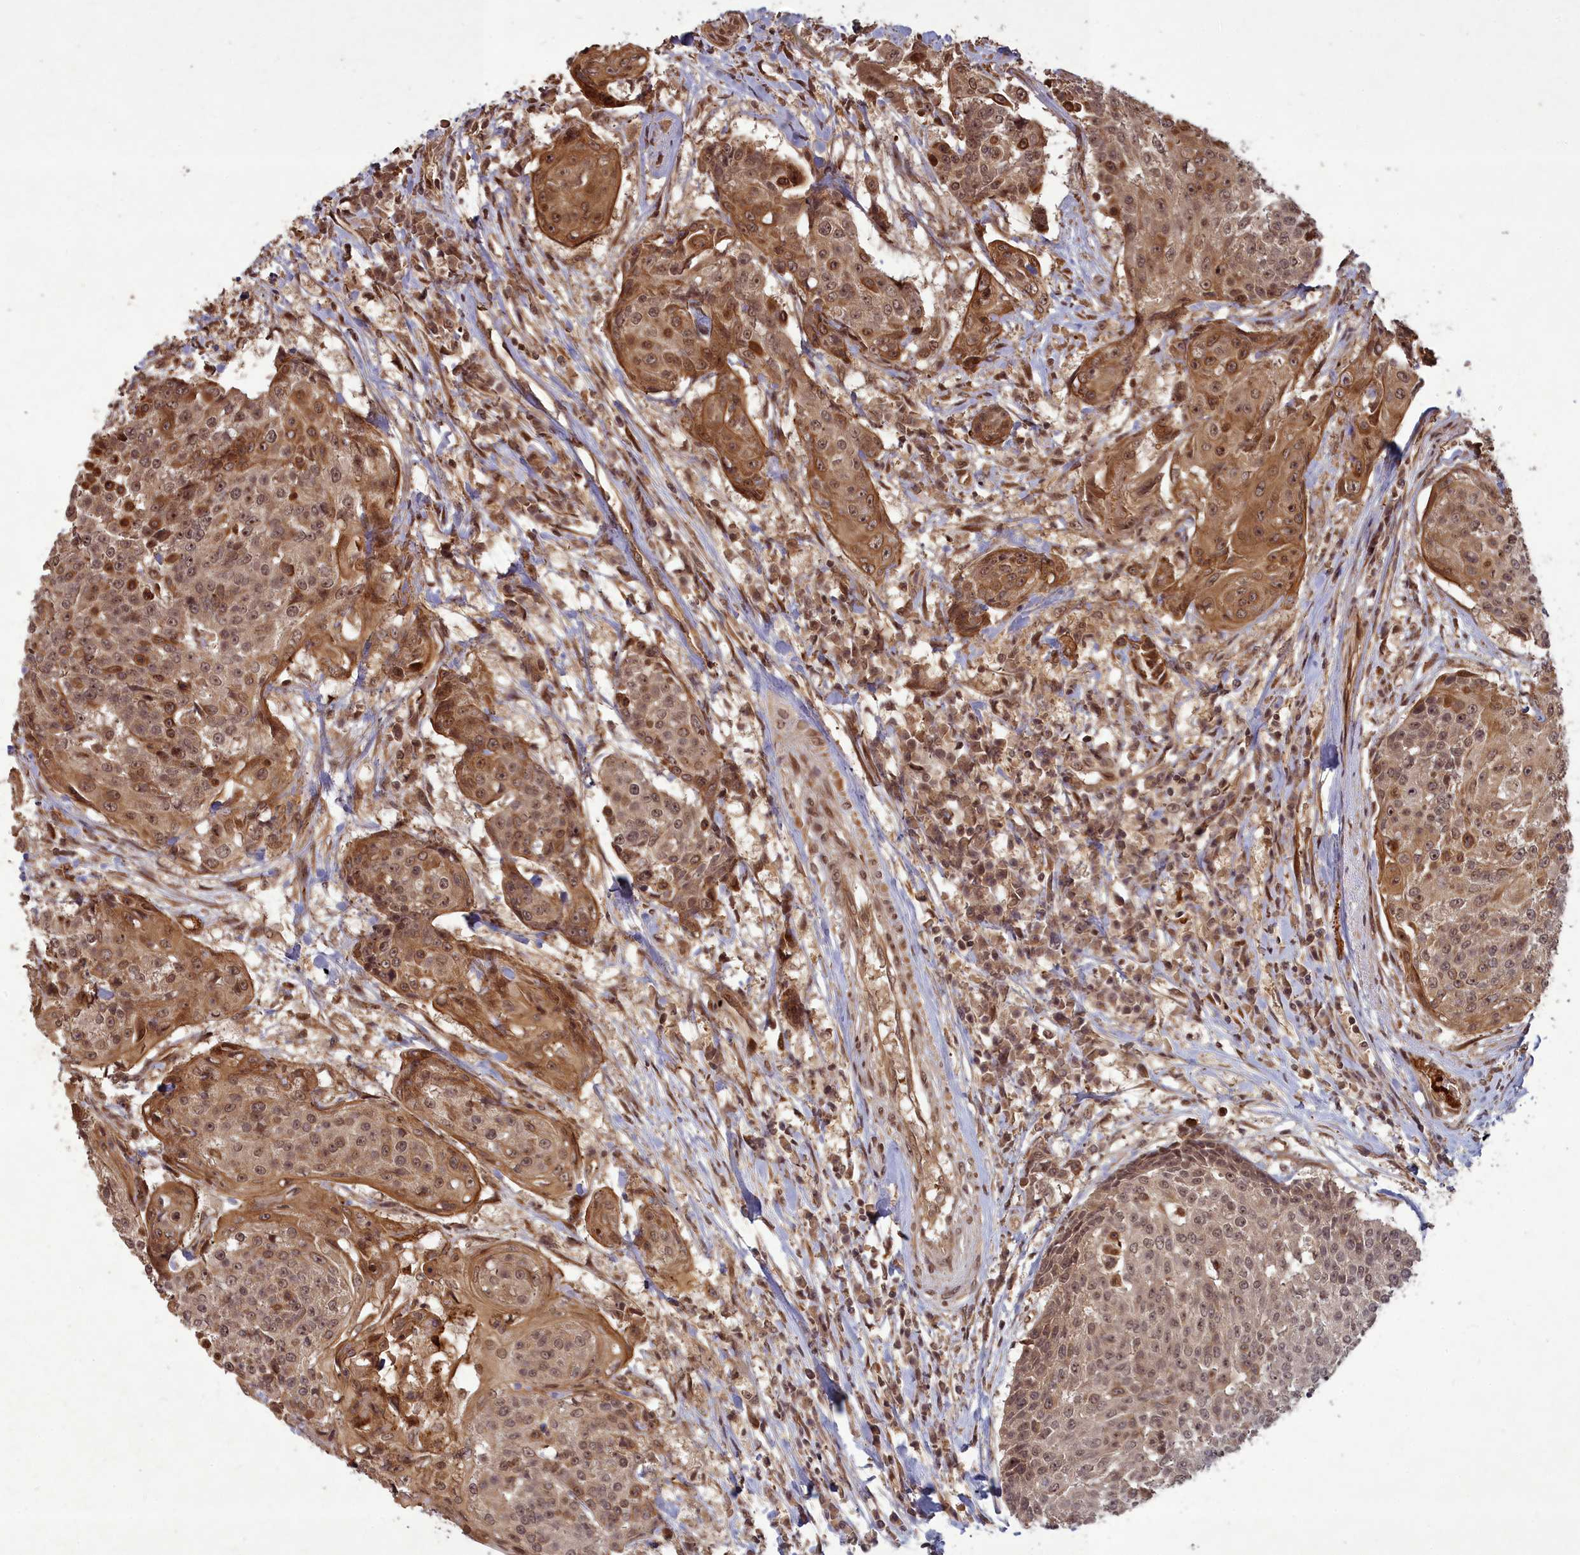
{"staining": {"intensity": "moderate", "quantity": ">75%", "location": "cytoplasmic/membranous,nuclear"}, "tissue": "urothelial cancer", "cell_type": "Tumor cells", "image_type": "cancer", "snomed": [{"axis": "morphology", "description": "Urothelial carcinoma, High grade"}, {"axis": "topography", "description": "Urinary bladder"}], "caption": "A brown stain highlights moderate cytoplasmic/membranous and nuclear staining of a protein in human urothelial cancer tumor cells.", "gene": "SRMS", "patient": {"sex": "female", "age": 63}}